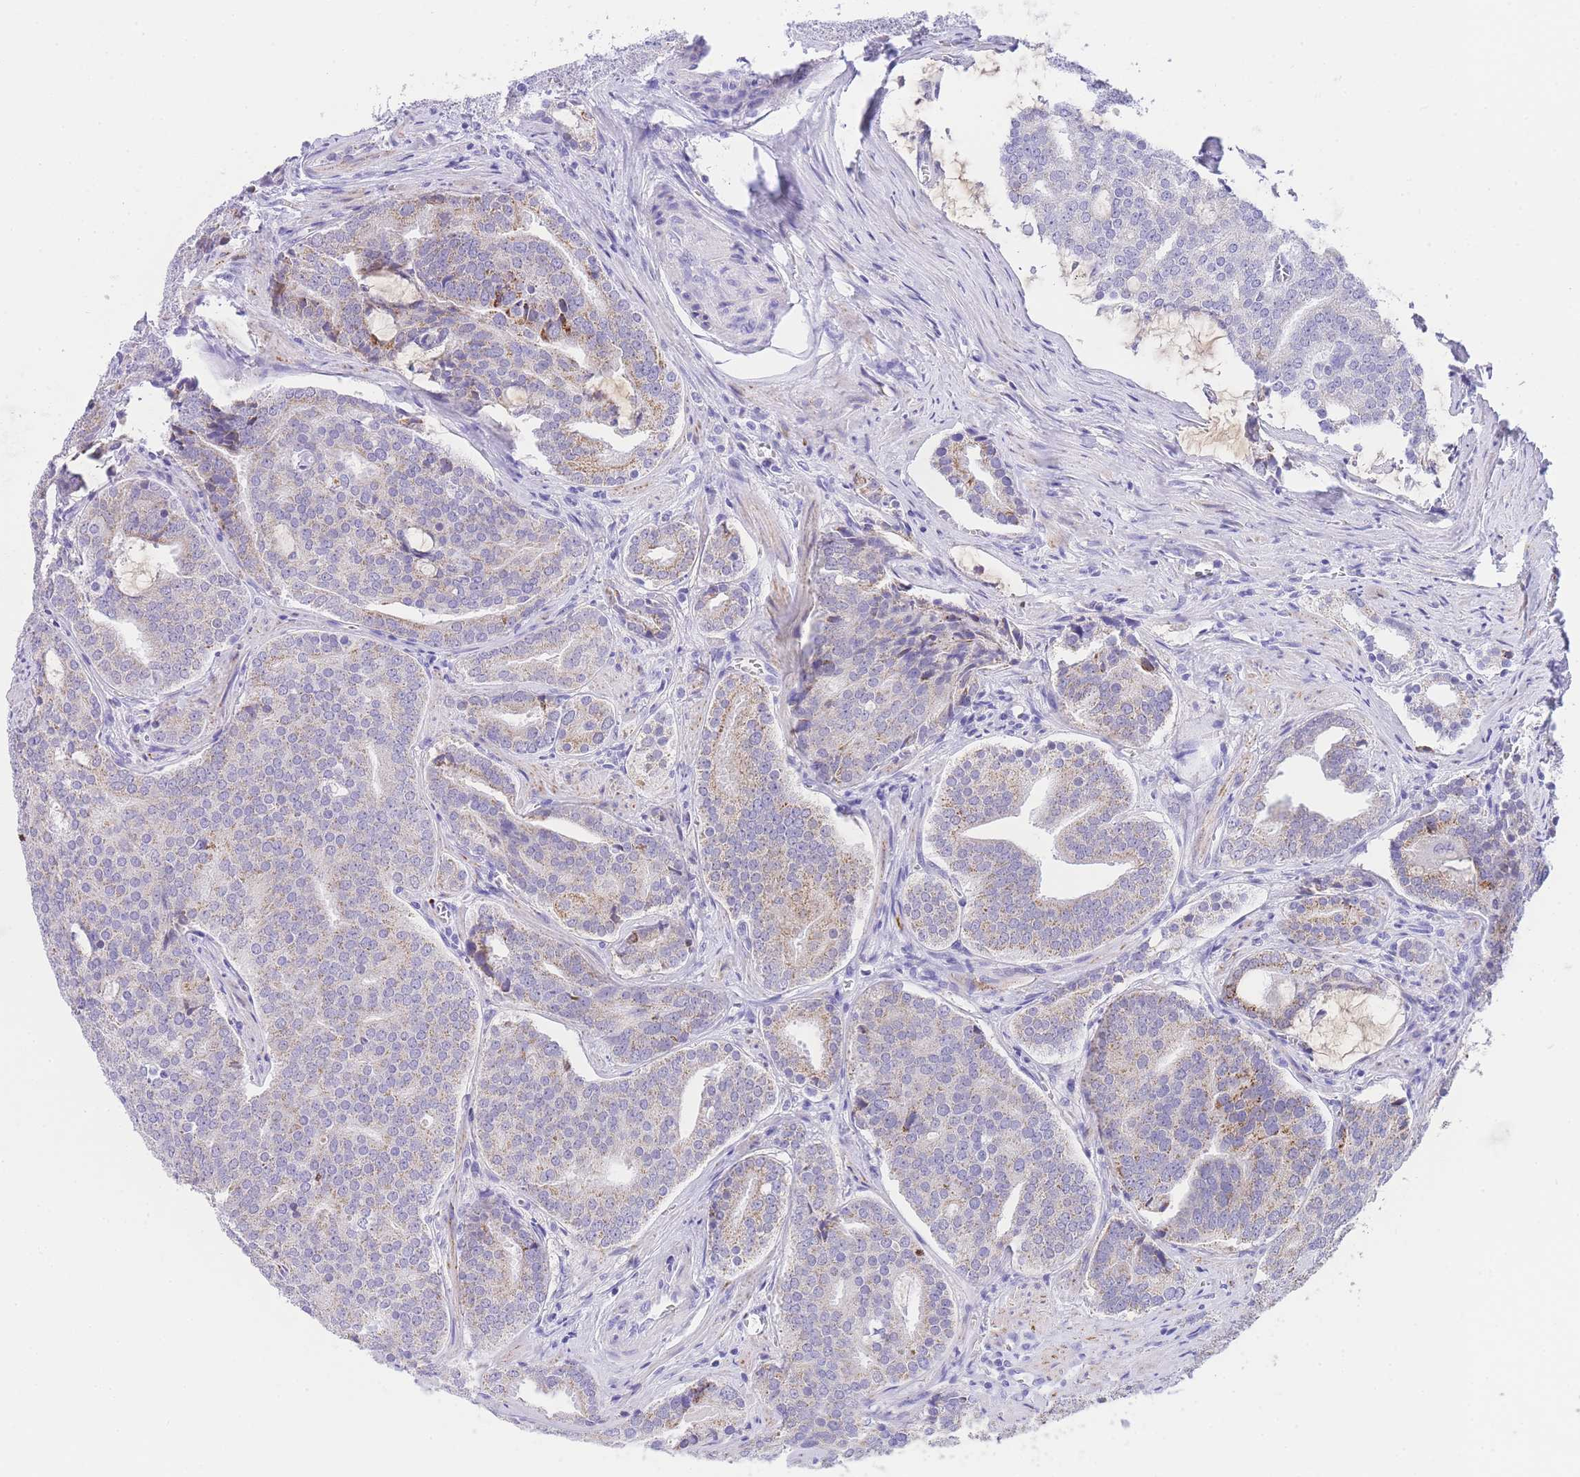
{"staining": {"intensity": "moderate", "quantity": "25%-75%", "location": "cytoplasmic/membranous"}, "tissue": "prostate cancer", "cell_type": "Tumor cells", "image_type": "cancer", "snomed": [{"axis": "morphology", "description": "Adenocarcinoma, High grade"}, {"axis": "topography", "description": "Prostate"}], "caption": "Prostate adenocarcinoma (high-grade) stained with immunohistochemistry (IHC) exhibits moderate cytoplasmic/membranous expression in about 25%-75% of tumor cells.", "gene": "NKD2", "patient": {"sex": "male", "age": 55}}